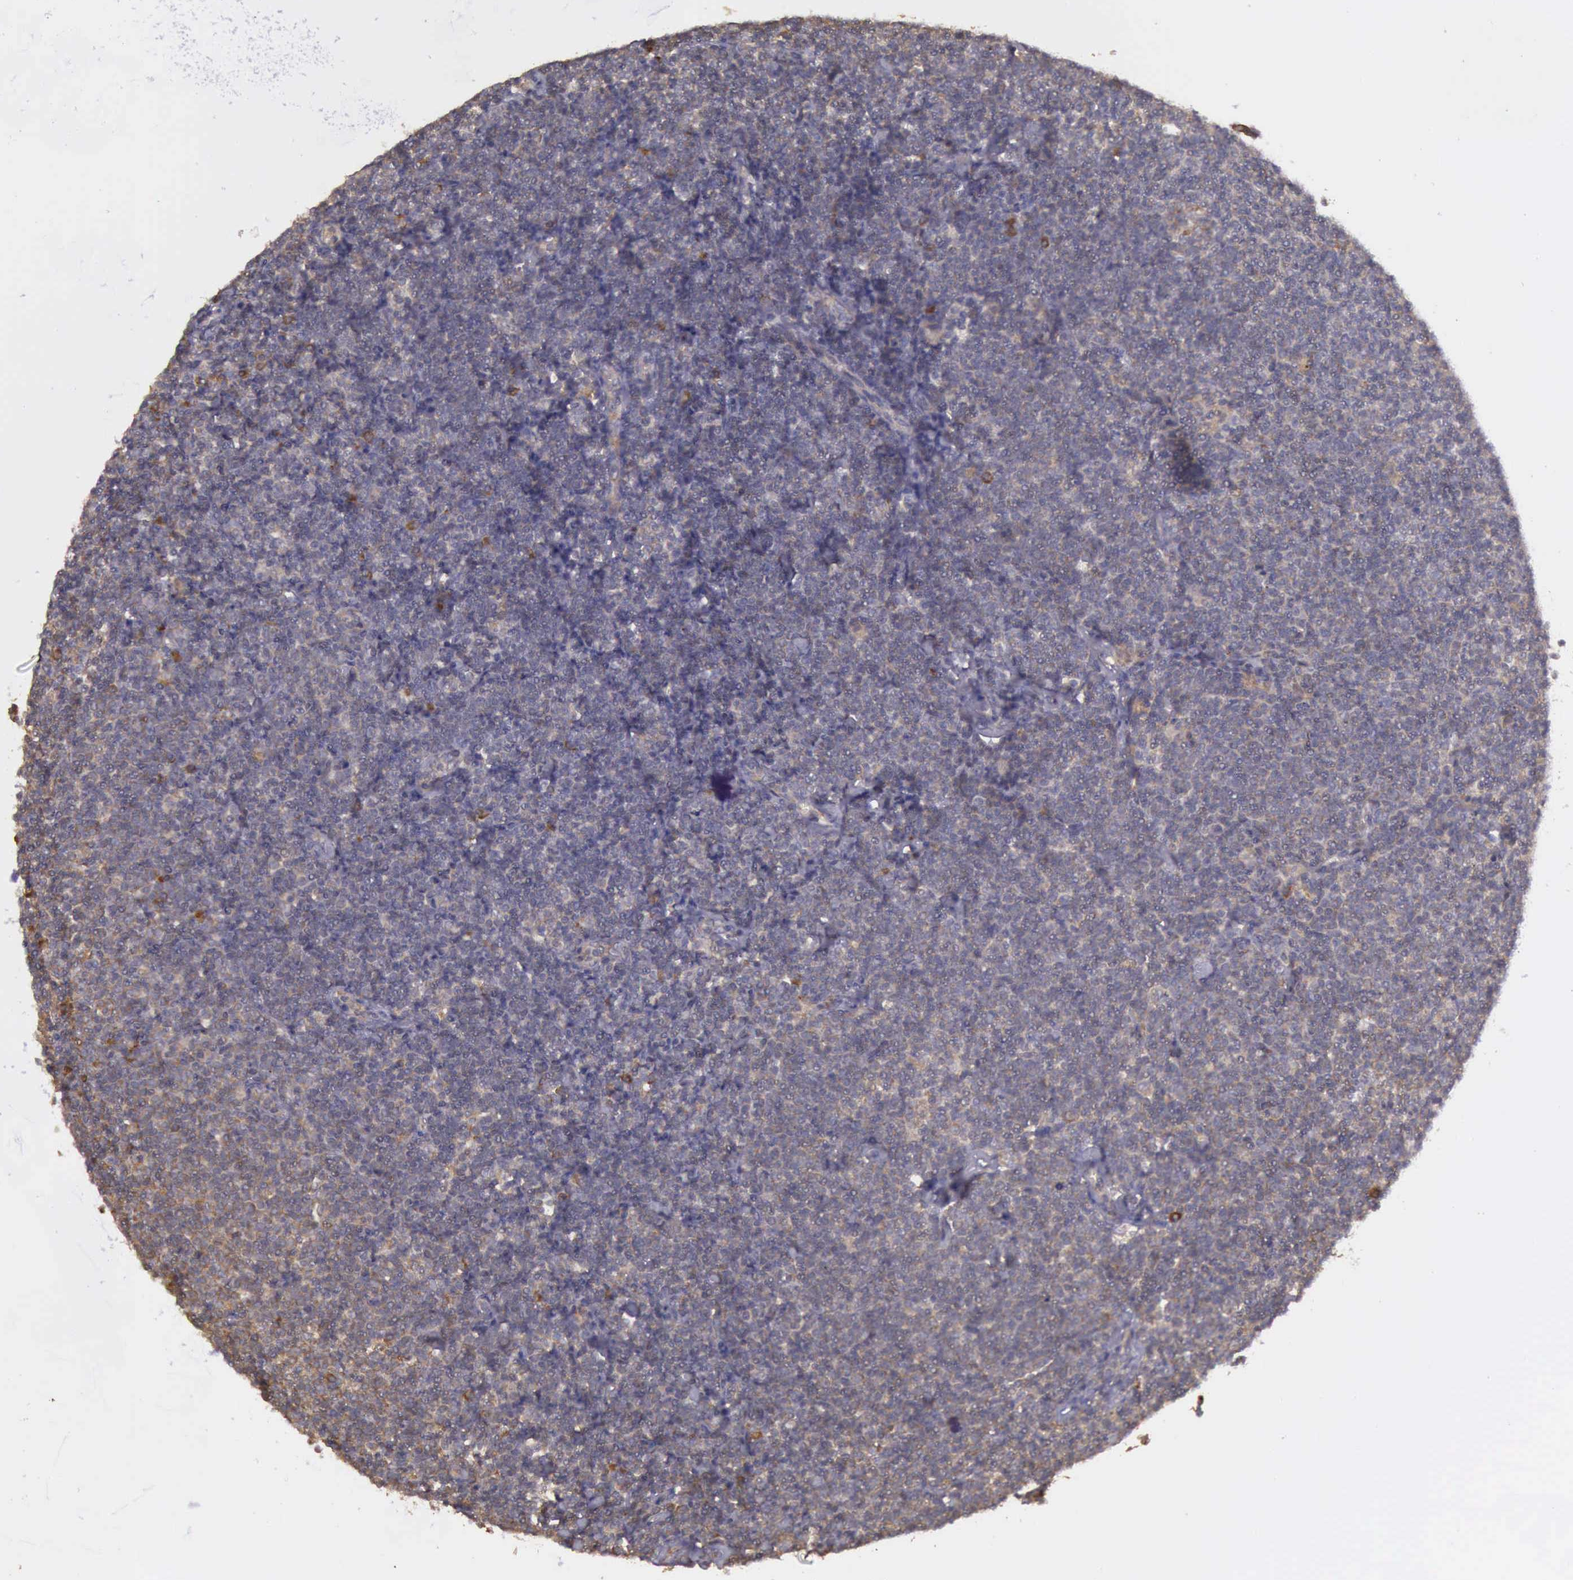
{"staining": {"intensity": "moderate", "quantity": ">75%", "location": "cytoplasmic/membranous"}, "tissue": "lymphoma", "cell_type": "Tumor cells", "image_type": "cancer", "snomed": [{"axis": "morphology", "description": "Malignant lymphoma, non-Hodgkin's type, Low grade"}, {"axis": "topography", "description": "Lymph node"}], "caption": "A histopathology image showing moderate cytoplasmic/membranous positivity in approximately >75% of tumor cells in lymphoma, as visualized by brown immunohistochemical staining.", "gene": "EIF5", "patient": {"sex": "male", "age": 65}}